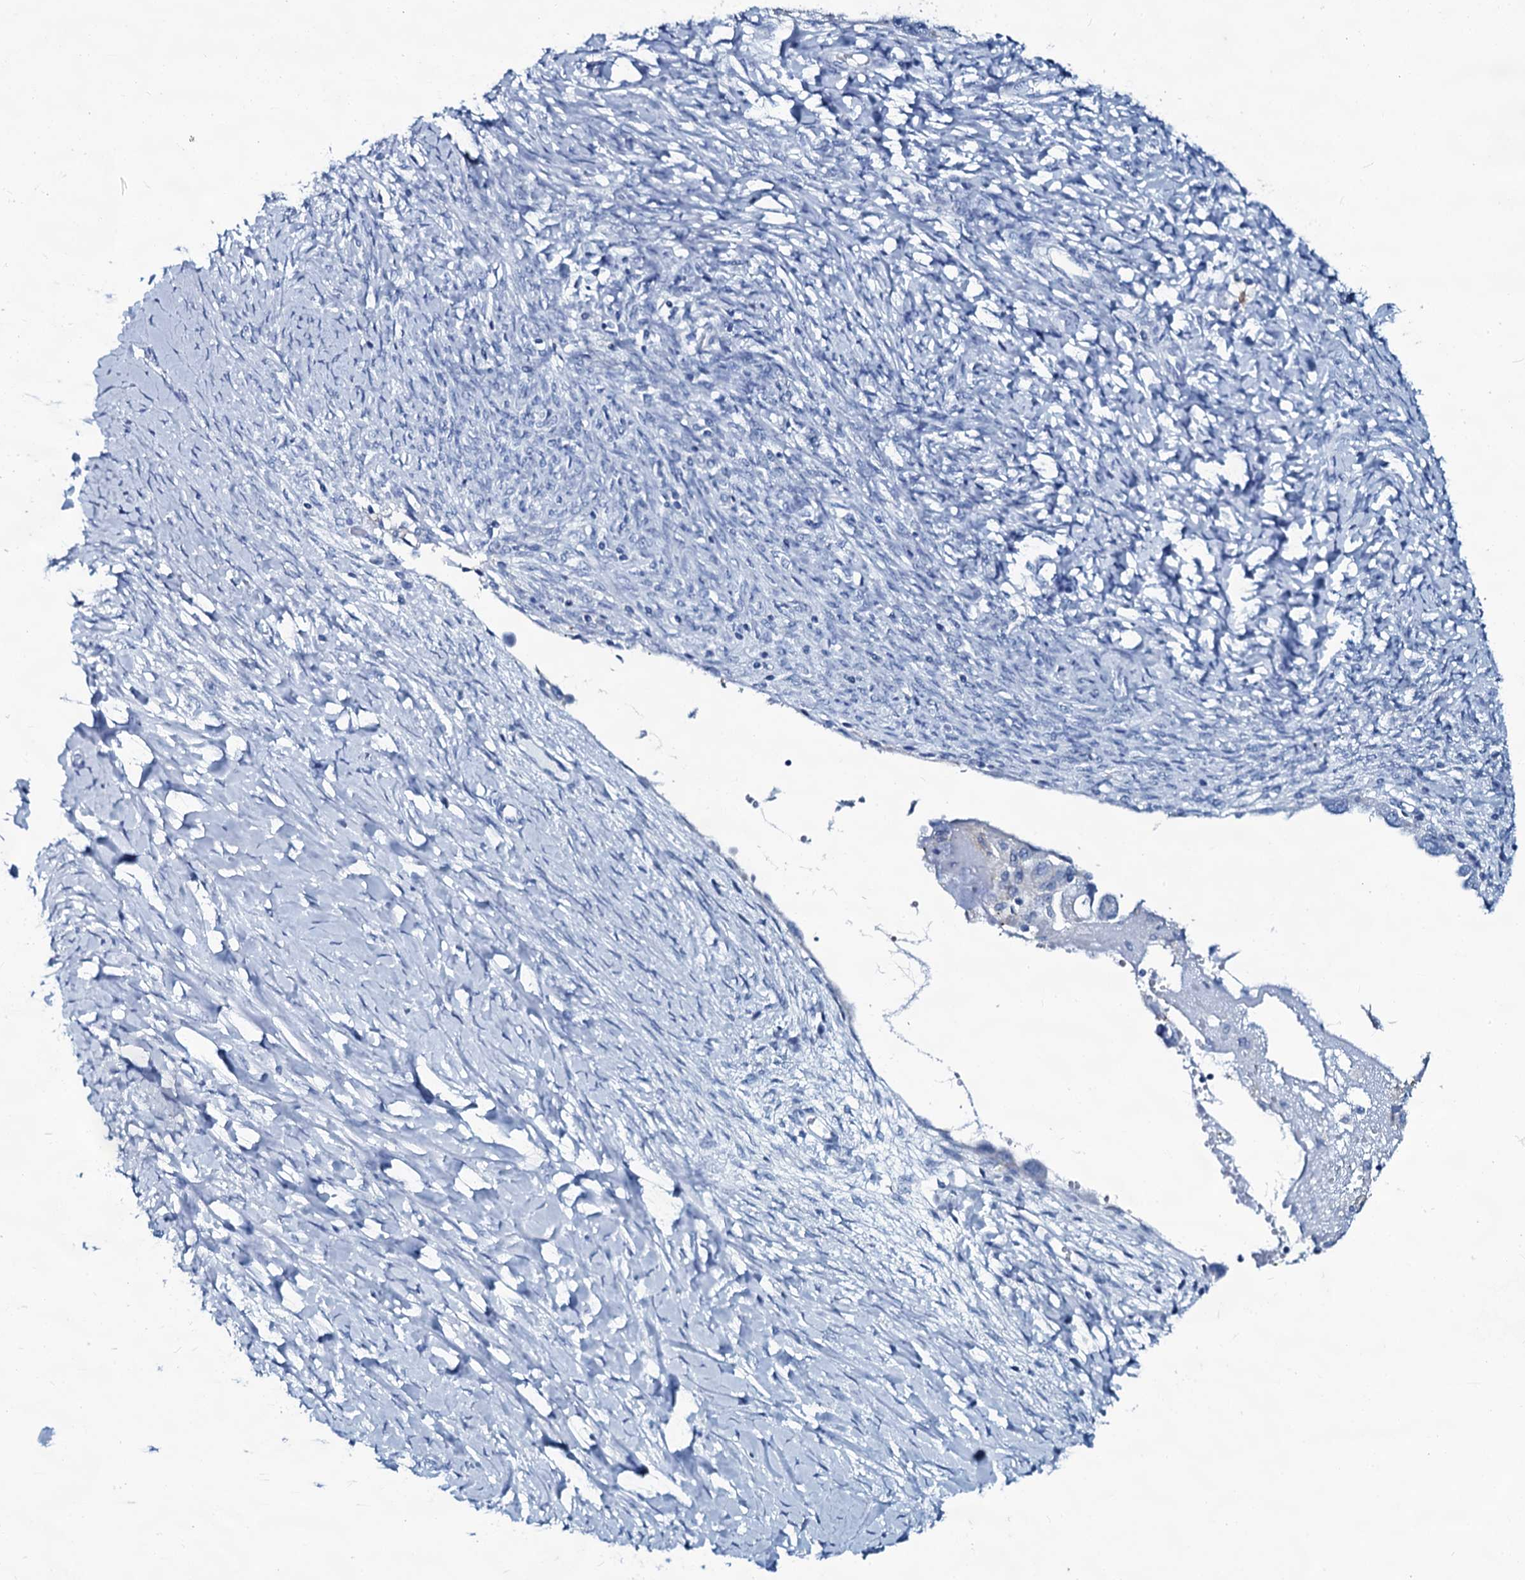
{"staining": {"intensity": "negative", "quantity": "none", "location": "none"}, "tissue": "ovarian cancer", "cell_type": "Tumor cells", "image_type": "cancer", "snomed": [{"axis": "morphology", "description": "Carcinoma, NOS"}, {"axis": "morphology", "description": "Cystadenocarcinoma, serous, NOS"}, {"axis": "topography", "description": "Ovary"}], "caption": "The IHC histopathology image has no significant positivity in tumor cells of ovarian cancer (carcinoma) tissue.", "gene": "SLC4A7", "patient": {"sex": "female", "age": 69}}